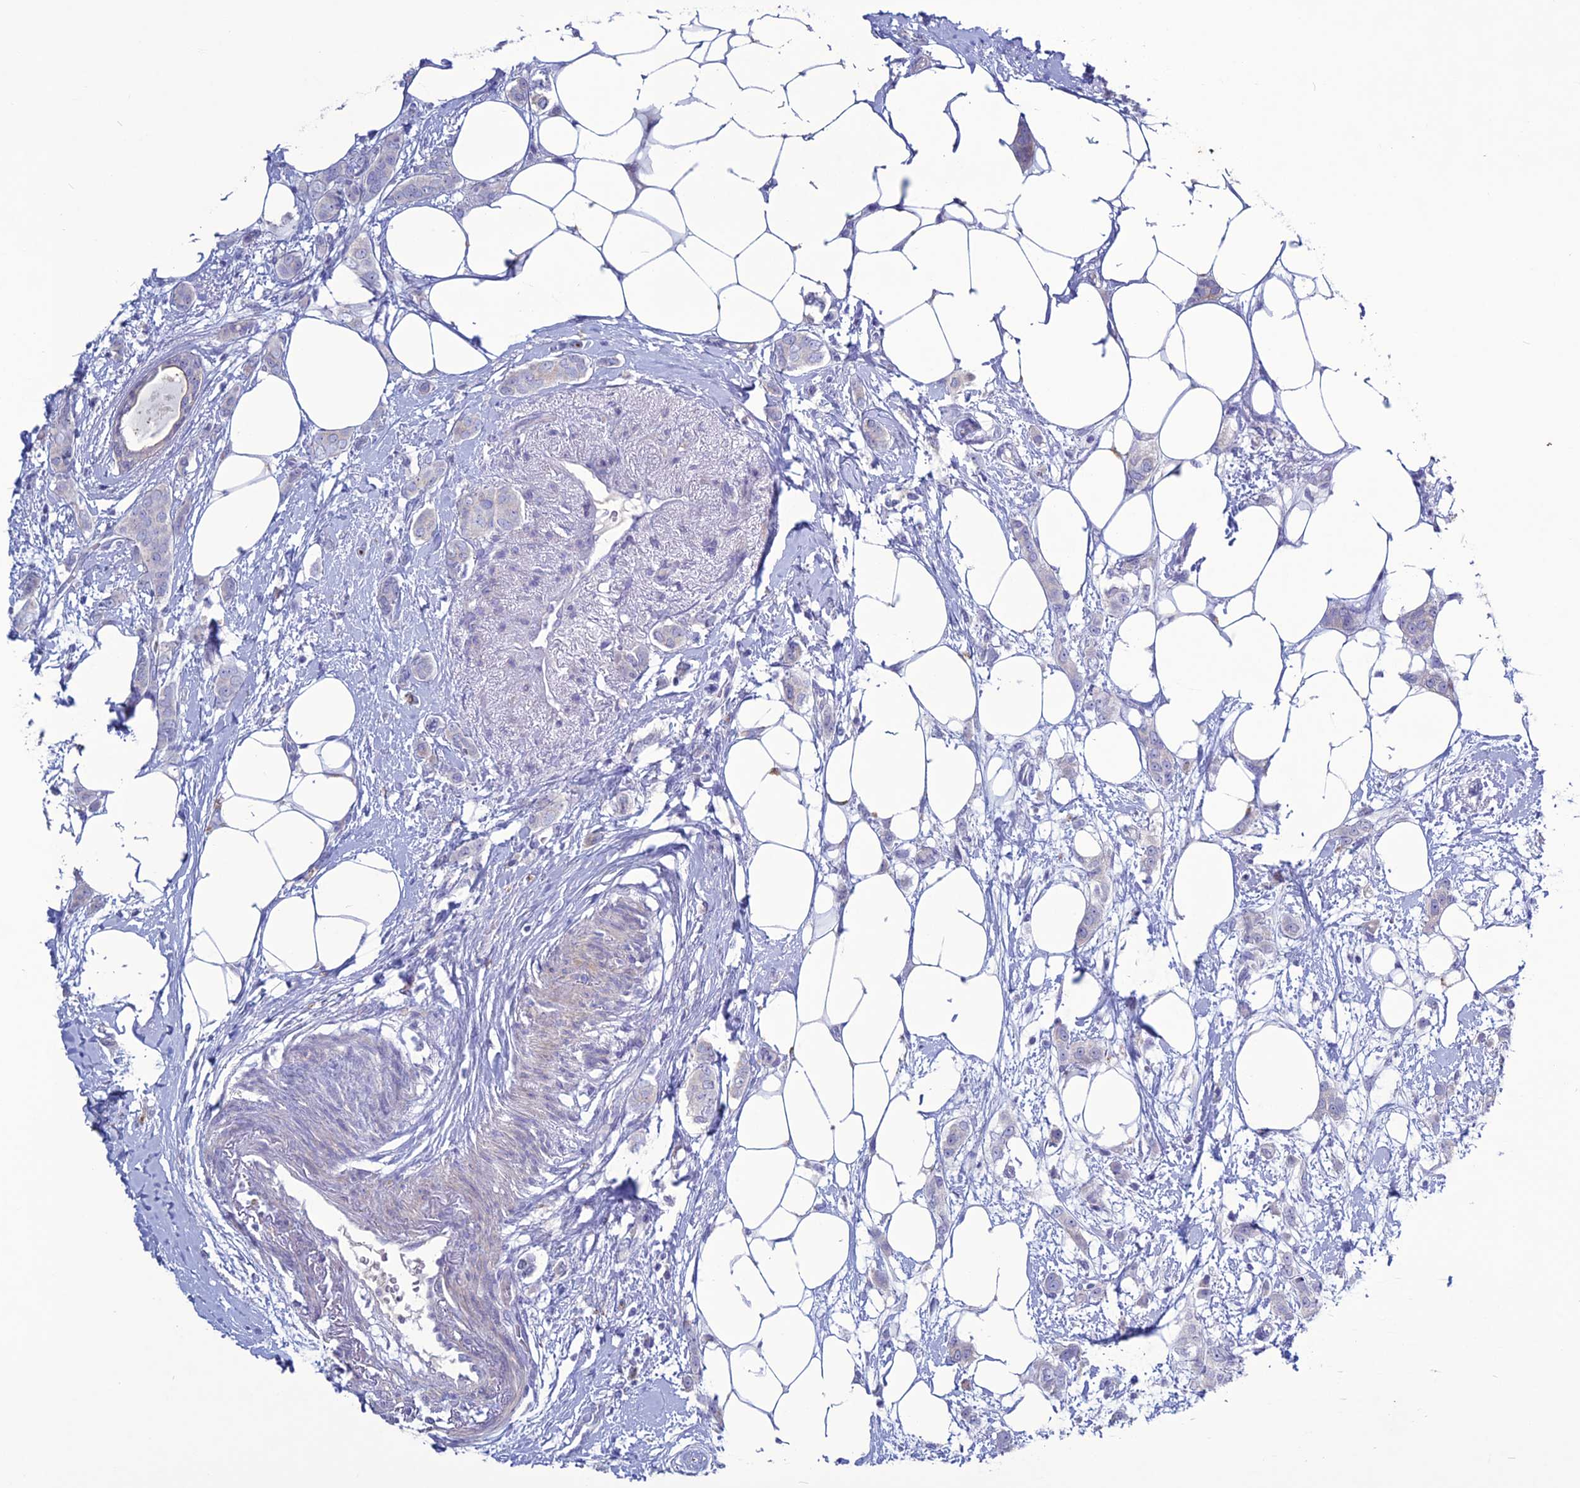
{"staining": {"intensity": "negative", "quantity": "none", "location": "none"}, "tissue": "breast cancer", "cell_type": "Tumor cells", "image_type": "cancer", "snomed": [{"axis": "morphology", "description": "Duct carcinoma"}, {"axis": "topography", "description": "Breast"}], "caption": "Immunohistochemical staining of human breast cancer shows no significant positivity in tumor cells.", "gene": "CLEC2L", "patient": {"sex": "female", "age": 72}}